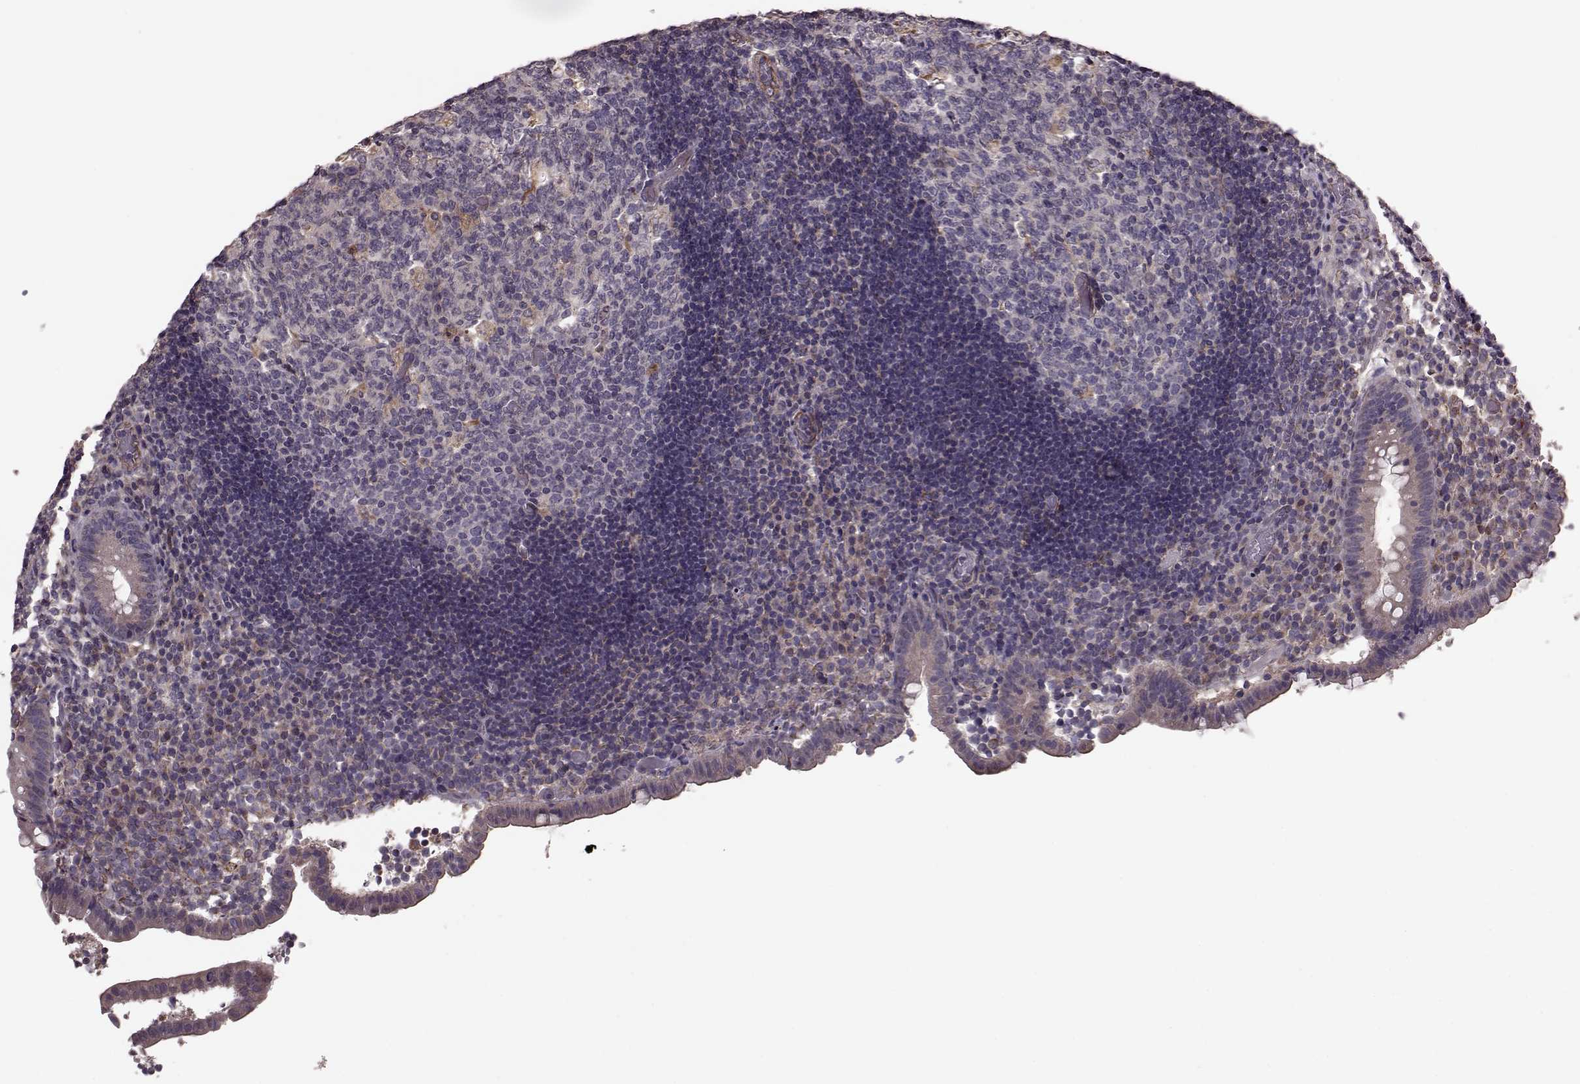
{"staining": {"intensity": "weak", "quantity": ">75%", "location": "cytoplasmic/membranous"}, "tissue": "appendix", "cell_type": "Glandular cells", "image_type": "normal", "snomed": [{"axis": "morphology", "description": "Normal tissue, NOS"}, {"axis": "topography", "description": "Appendix"}], "caption": "A photomicrograph of human appendix stained for a protein exhibits weak cytoplasmic/membranous brown staining in glandular cells.", "gene": "NTF3", "patient": {"sex": "female", "age": 32}}